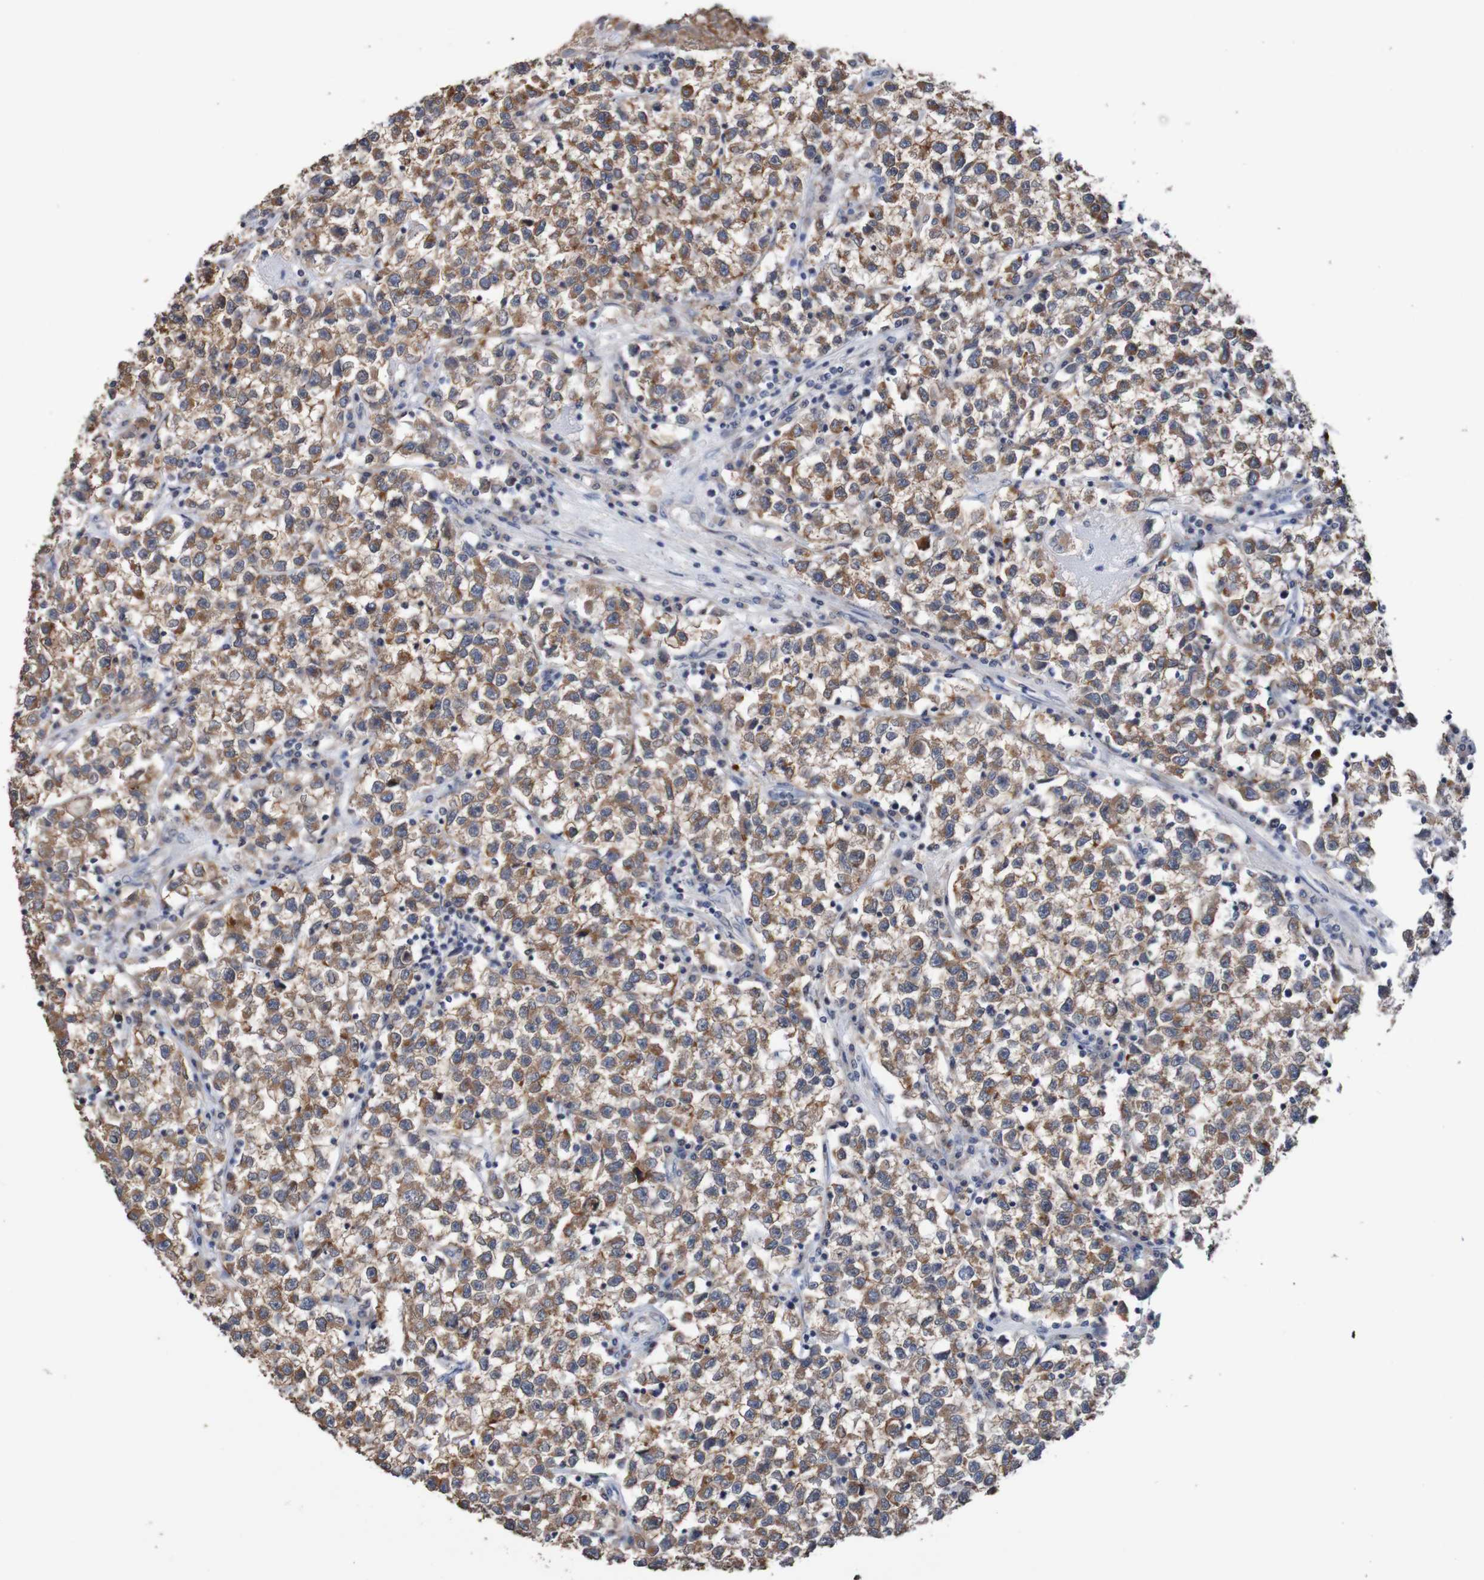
{"staining": {"intensity": "moderate", "quantity": ">75%", "location": "cytoplasmic/membranous"}, "tissue": "testis cancer", "cell_type": "Tumor cells", "image_type": "cancer", "snomed": [{"axis": "morphology", "description": "Seminoma, NOS"}, {"axis": "topography", "description": "Testis"}], "caption": "Immunohistochemical staining of seminoma (testis) reveals medium levels of moderate cytoplasmic/membranous positivity in about >75% of tumor cells.", "gene": "FIBP", "patient": {"sex": "male", "age": 22}}